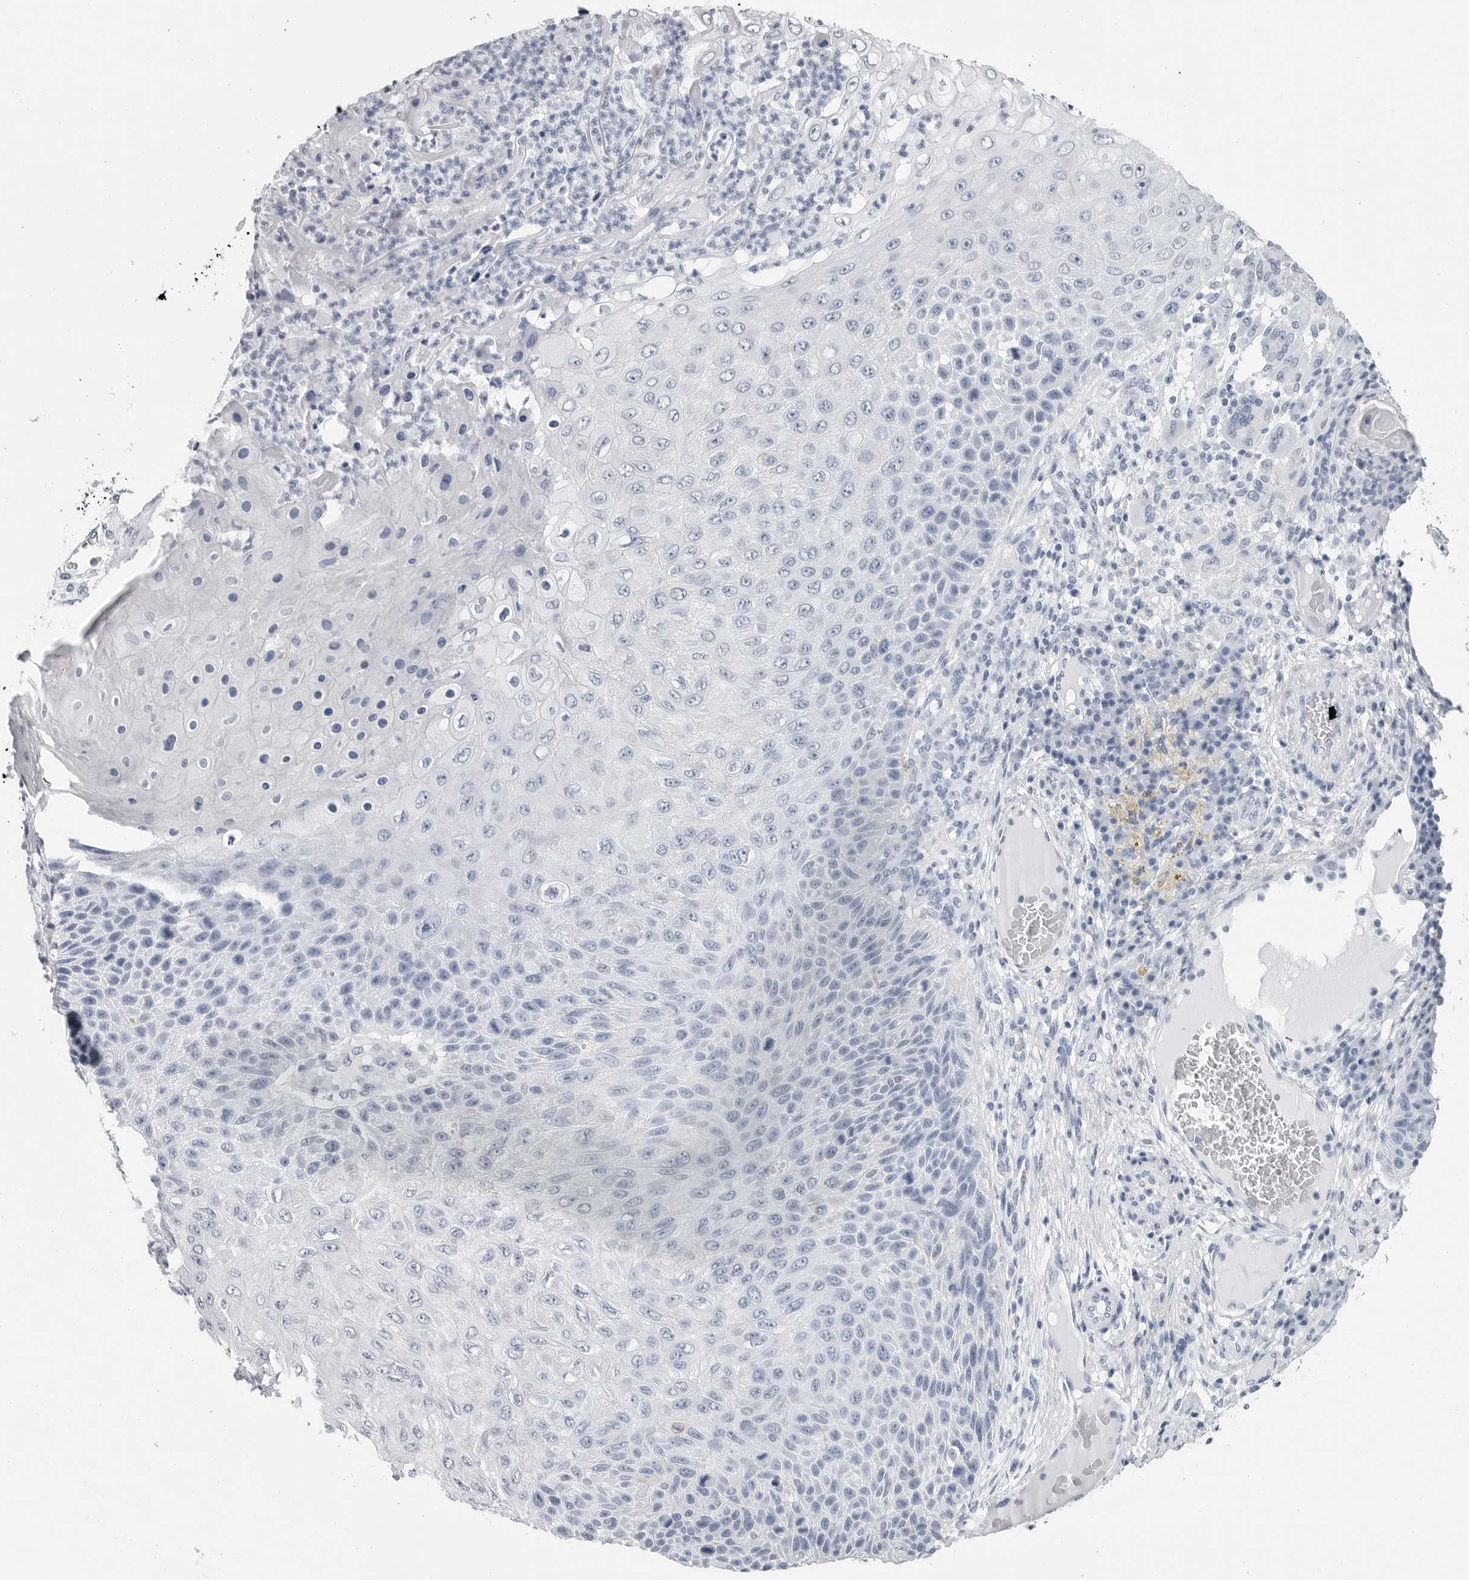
{"staining": {"intensity": "negative", "quantity": "none", "location": "none"}, "tissue": "skin cancer", "cell_type": "Tumor cells", "image_type": "cancer", "snomed": [{"axis": "morphology", "description": "Squamous cell carcinoma, NOS"}, {"axis": "topography", "description": "Skin"}], "caption": "A photomicrograph of skin cancer (squamous cell carcinoma) stained for a protein demonstrates no brown staining in tumor cells.", "gene": "CSH1", "patient": {"sex": "female", "age": 88}}